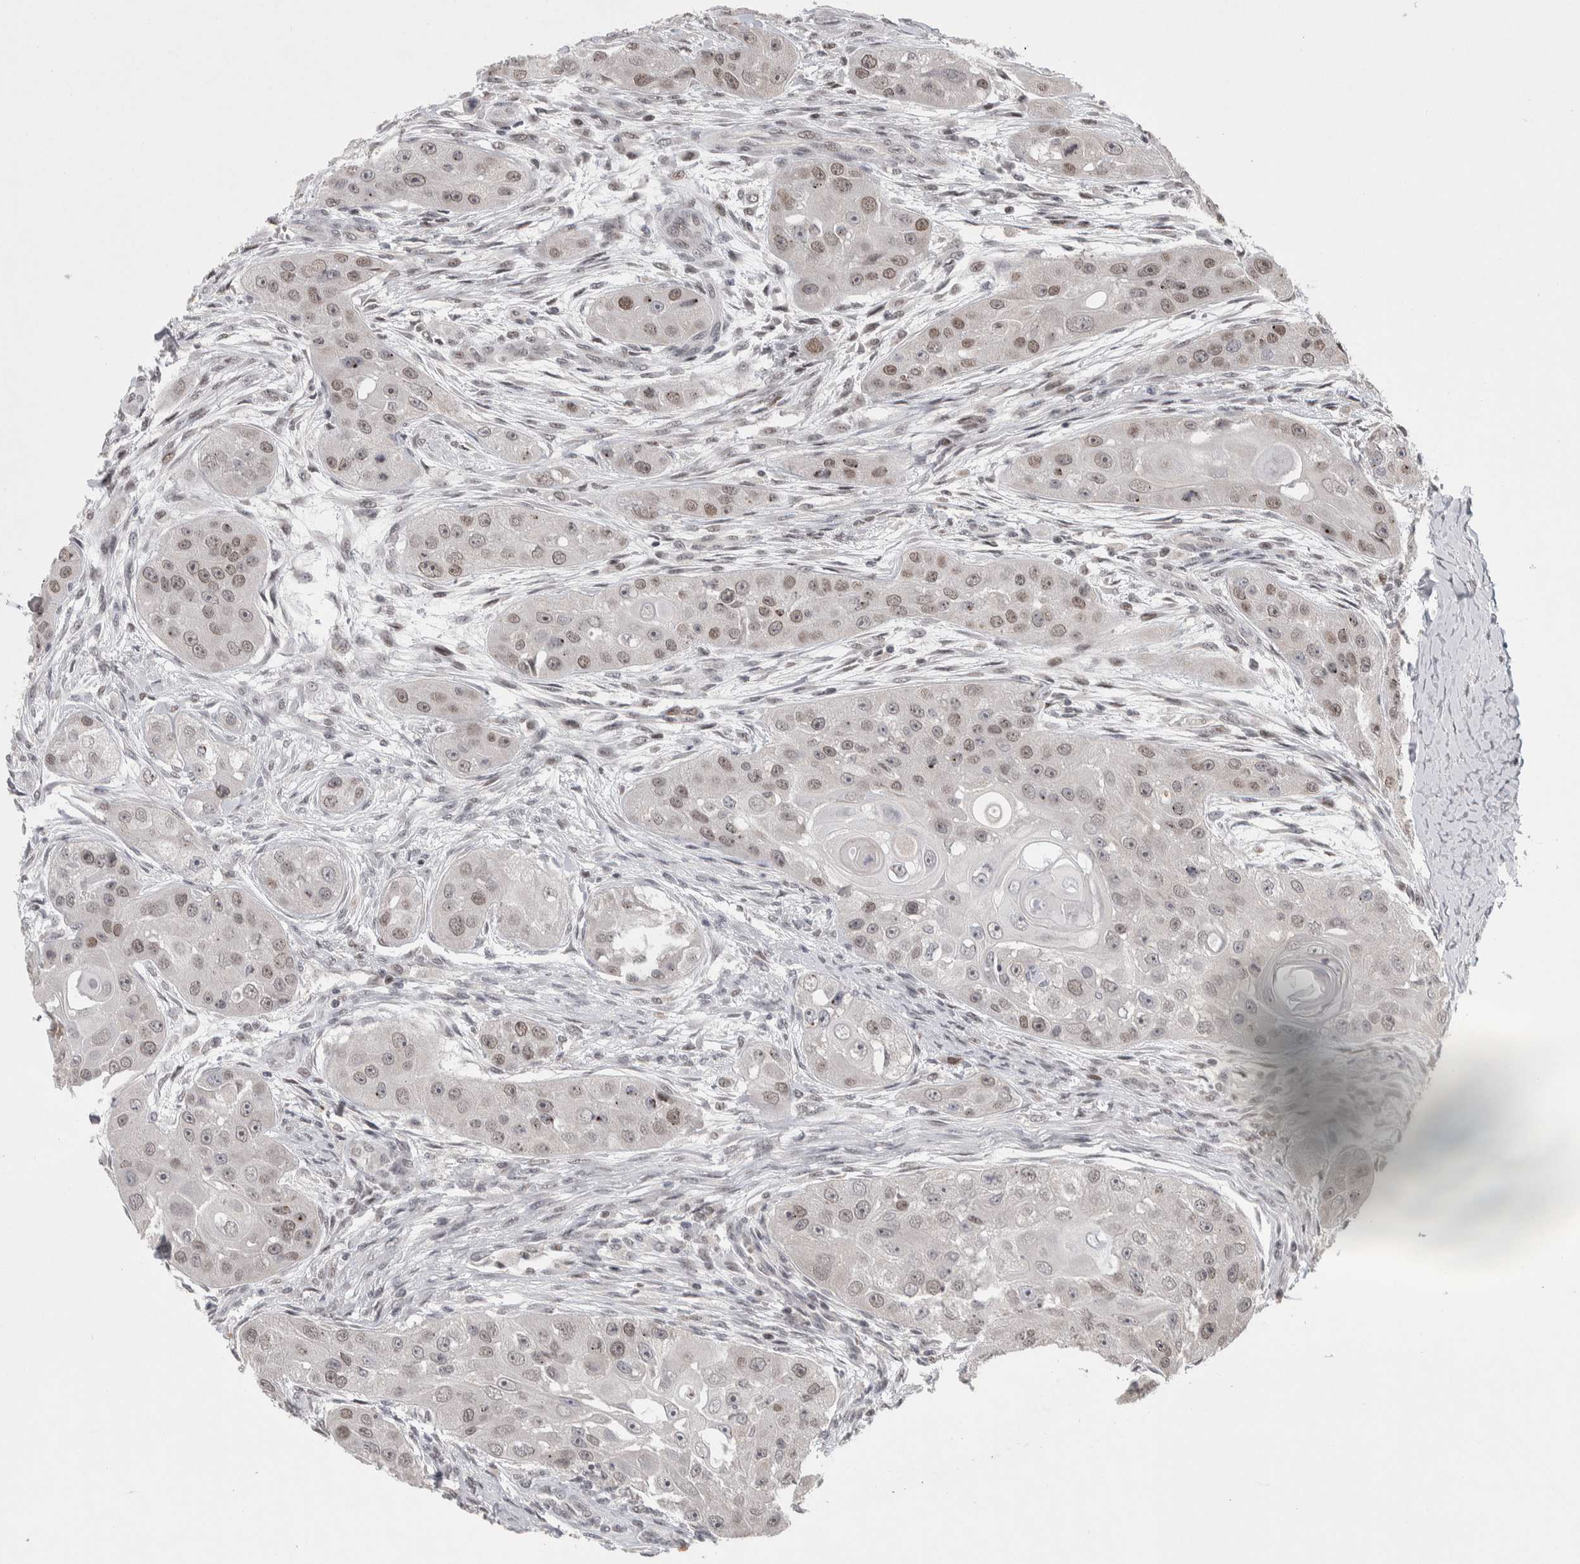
{"staining": {"intensity": "weak", "quantity": "<25%", "location": "nuclear"}, "tissue": "head and neck cancer", "cell_type": "Tumor cells", "image_type": "cancer", "snomed": [{"axis": "morphology", "description": "Normal tissue, NOS"}, {"axis": "morphology", "description": "Squamous cell carcinoma, NOS"}, {"axis": "topography", "description": "Skeletal muscle"}, {"axis": "topography", "description": "Head-Neck"}], "caption": "A high-resolution micrograph shows immunohistochemistry (IHC) staining of head and neck squamous cell carcinoma, which demonstrates no significant staining in tumor cells.", "gene": "ZNF592", "patient": {"sex": "male", "age": 51}}